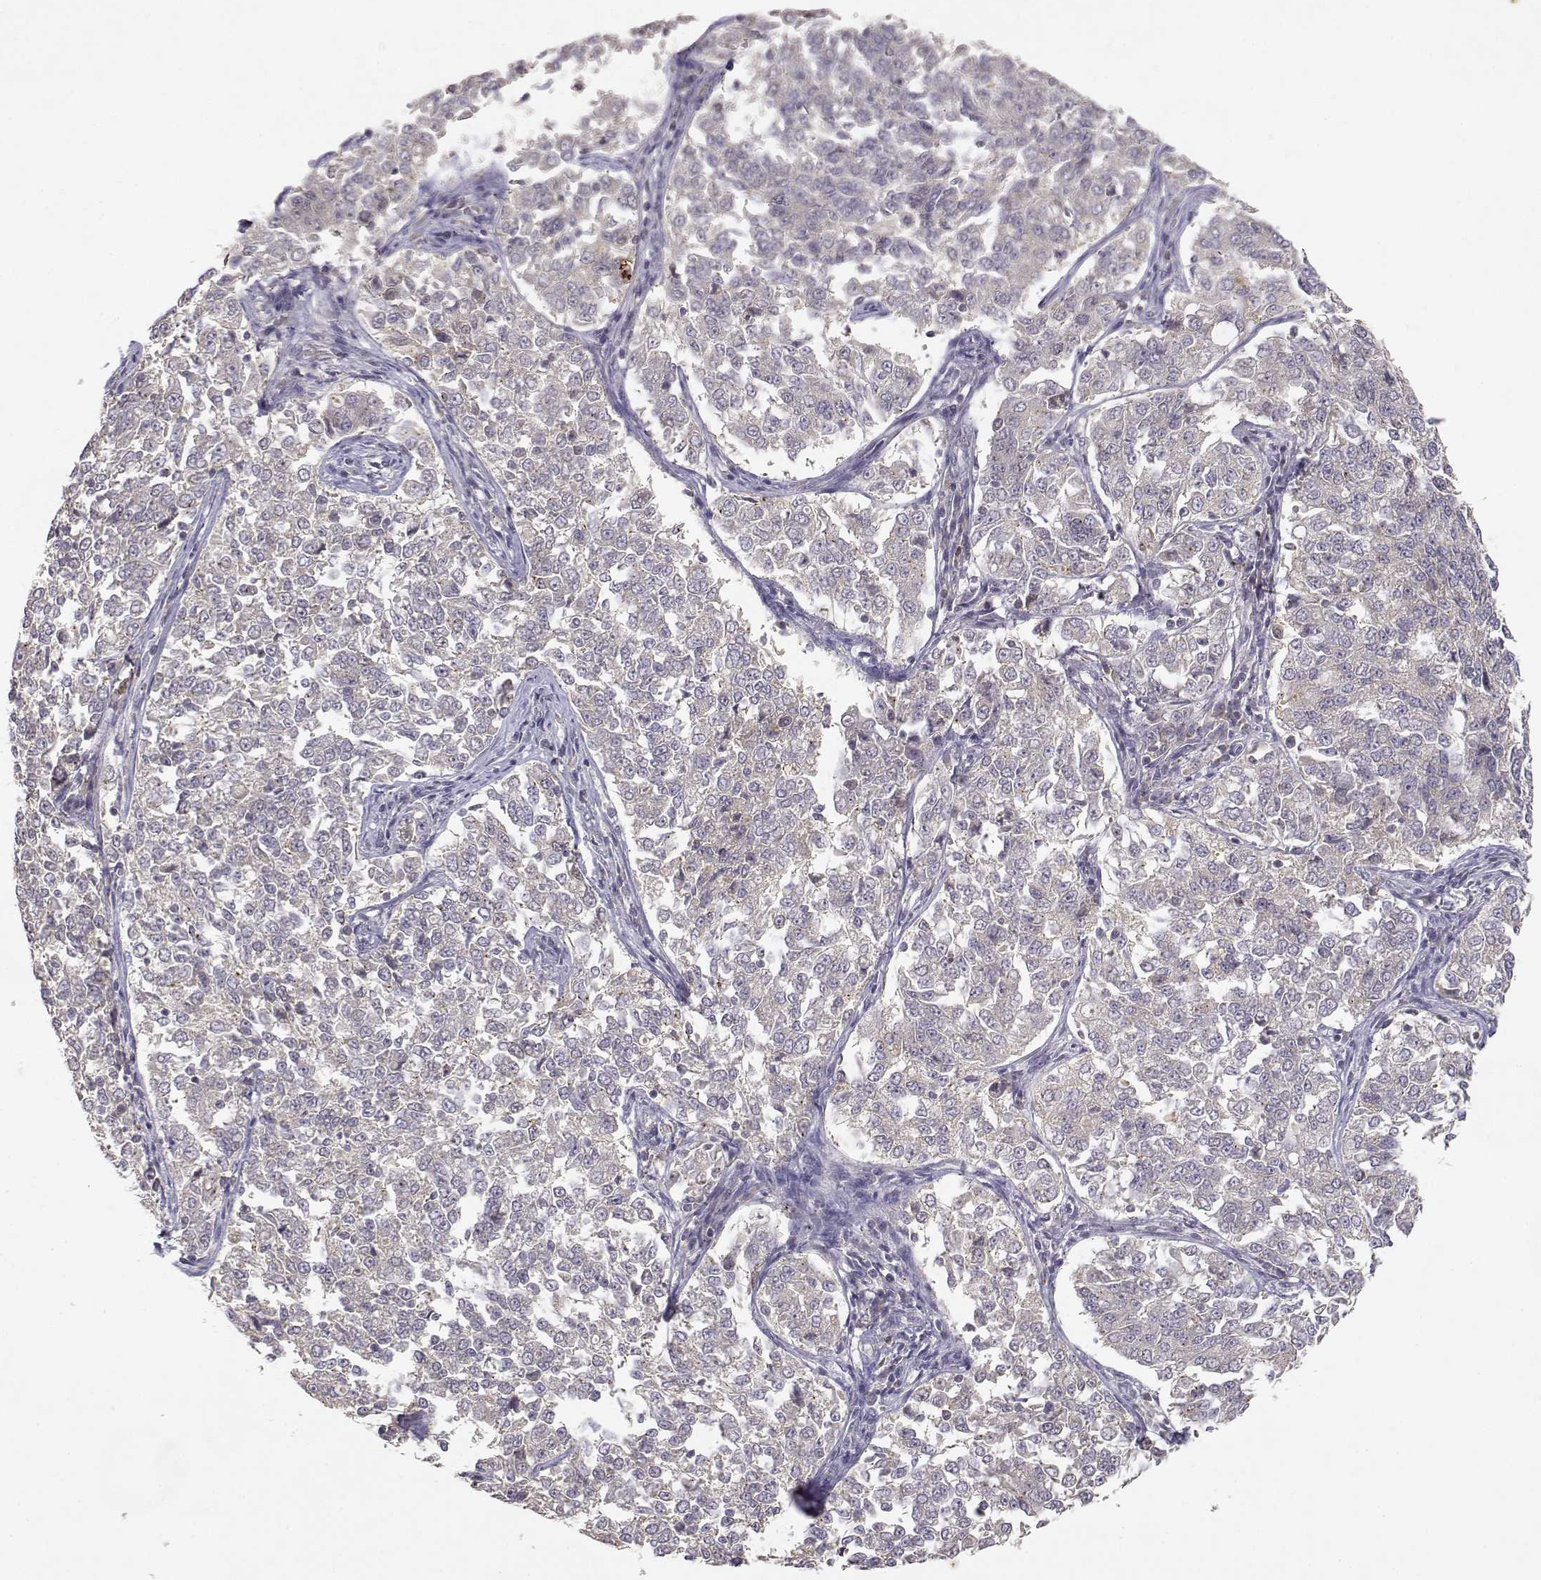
{"staining": {"intensity": "negative", "quantity": "none", "location": "none"}, "tissue": "endometrial cancer", "cell_type": "Tumor cells", "image_type": "cancer", "snomed": [{"axis": "morphology", "description": "Adenocarcinoma, NOS"}, {"axis": "topography", "description": "Endometrium"}], "caption": "DAB immunohistochemical staining of human endometrial adenocarcinoma displays no significant staining in tumor cells.", "gene": "RAD51", "patient": {"sex": "female", "age": 43}}